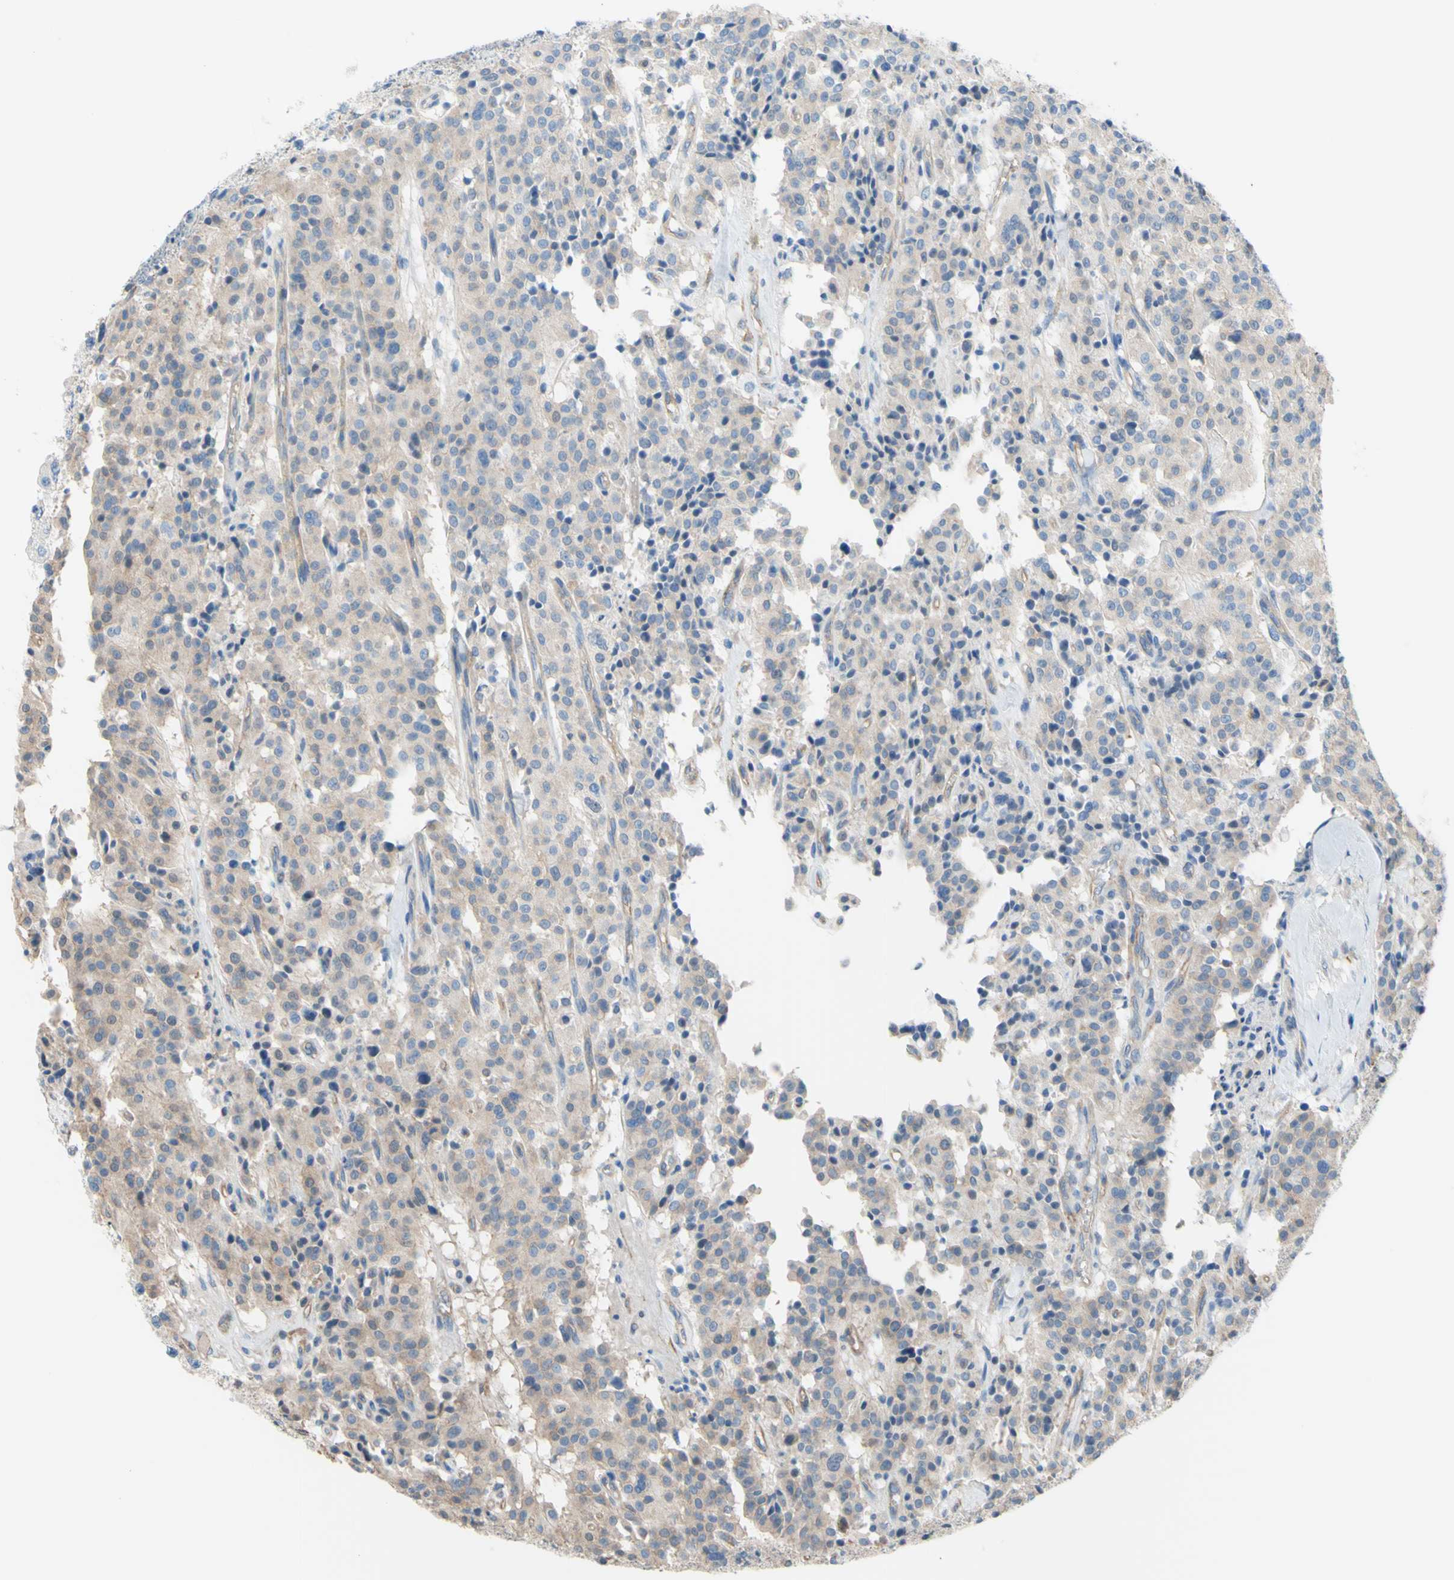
{"staining": {"intensity": "weak", "quantity": ">75%", "location": "cytoplasmic/membranous"}, "tissue": "carcinoid", "cell_type": "Tumor cells", "image_type": "cancer", "snomed": [{"axis": "morphology", "description": "Carcinoid, malignant, NOS"}, {"axis": "topography", "description": "Lung"}], "caption": "Immunohistochemistry (DAB) staining of human carcinoid (malignant) shows weak cytoplasmic/membranous protein positivity in about >75% of tumor cells. The staining was performed using DAB, with brown indicating positive protein expression. Nuclei are stained blue with hematoxylin.", "gene": "ADD1", "patient": {"sex": "male", "age": 30}}